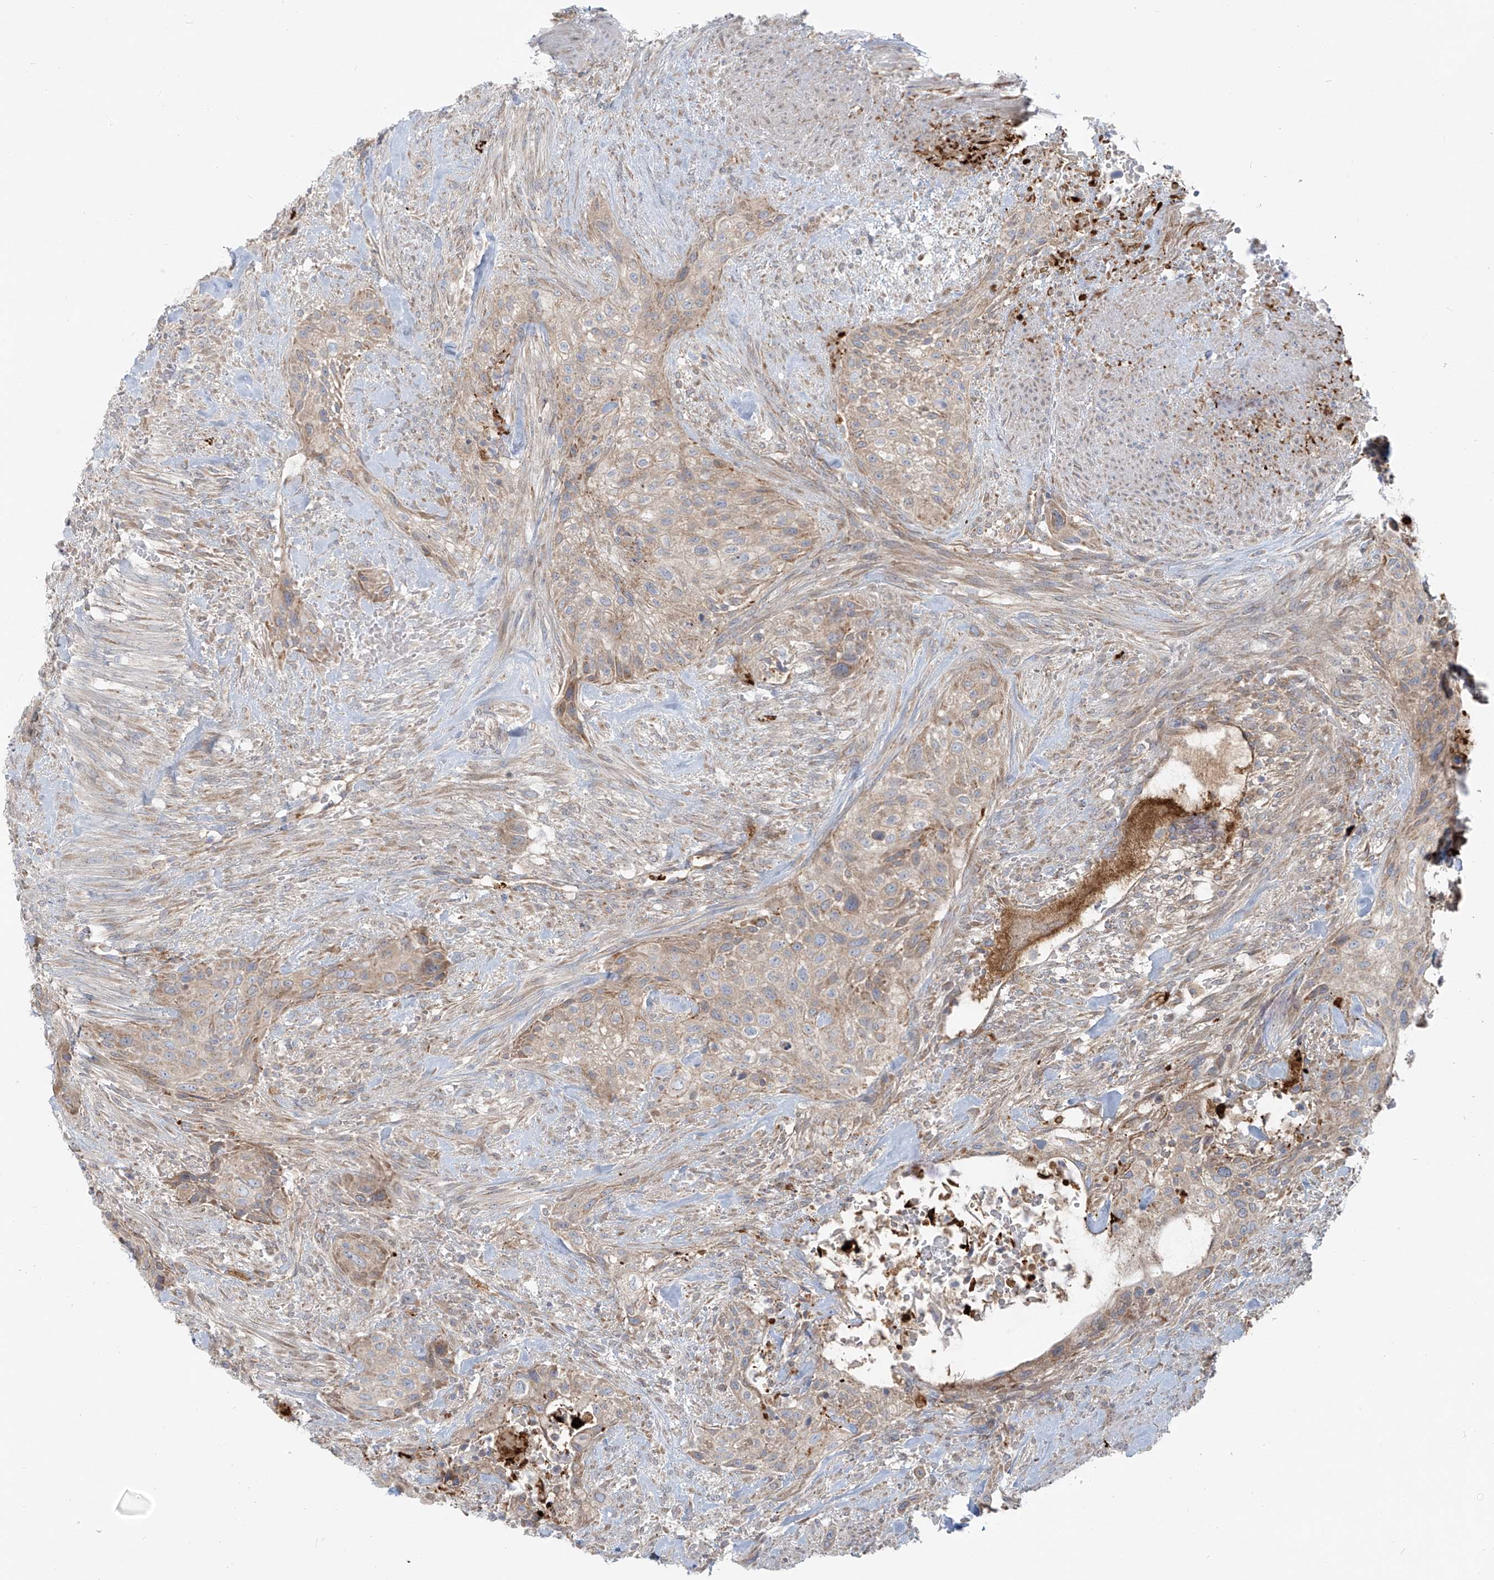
{"staining": {"intensity": "weak", "quantity": "<25%", "location": "cytoplasmic/membranous"}, "tissue": "urothelial cancer", "cell_type": "Tumor cells", "image_type": "cancer", "snomed": [{"axis": "morphology", "description": "Urothelial carcinoma, High grade"}, {"axis": "topography", "description": "Urinary bladder"}], "caption": "IHC photomicrograph of human high-grade urothelial carcinoma stained for a protein (brown), which exhibits no staining in tumor cells.", "gene": "LZTS3", "patient": {"sex": "male", "age": 35}}